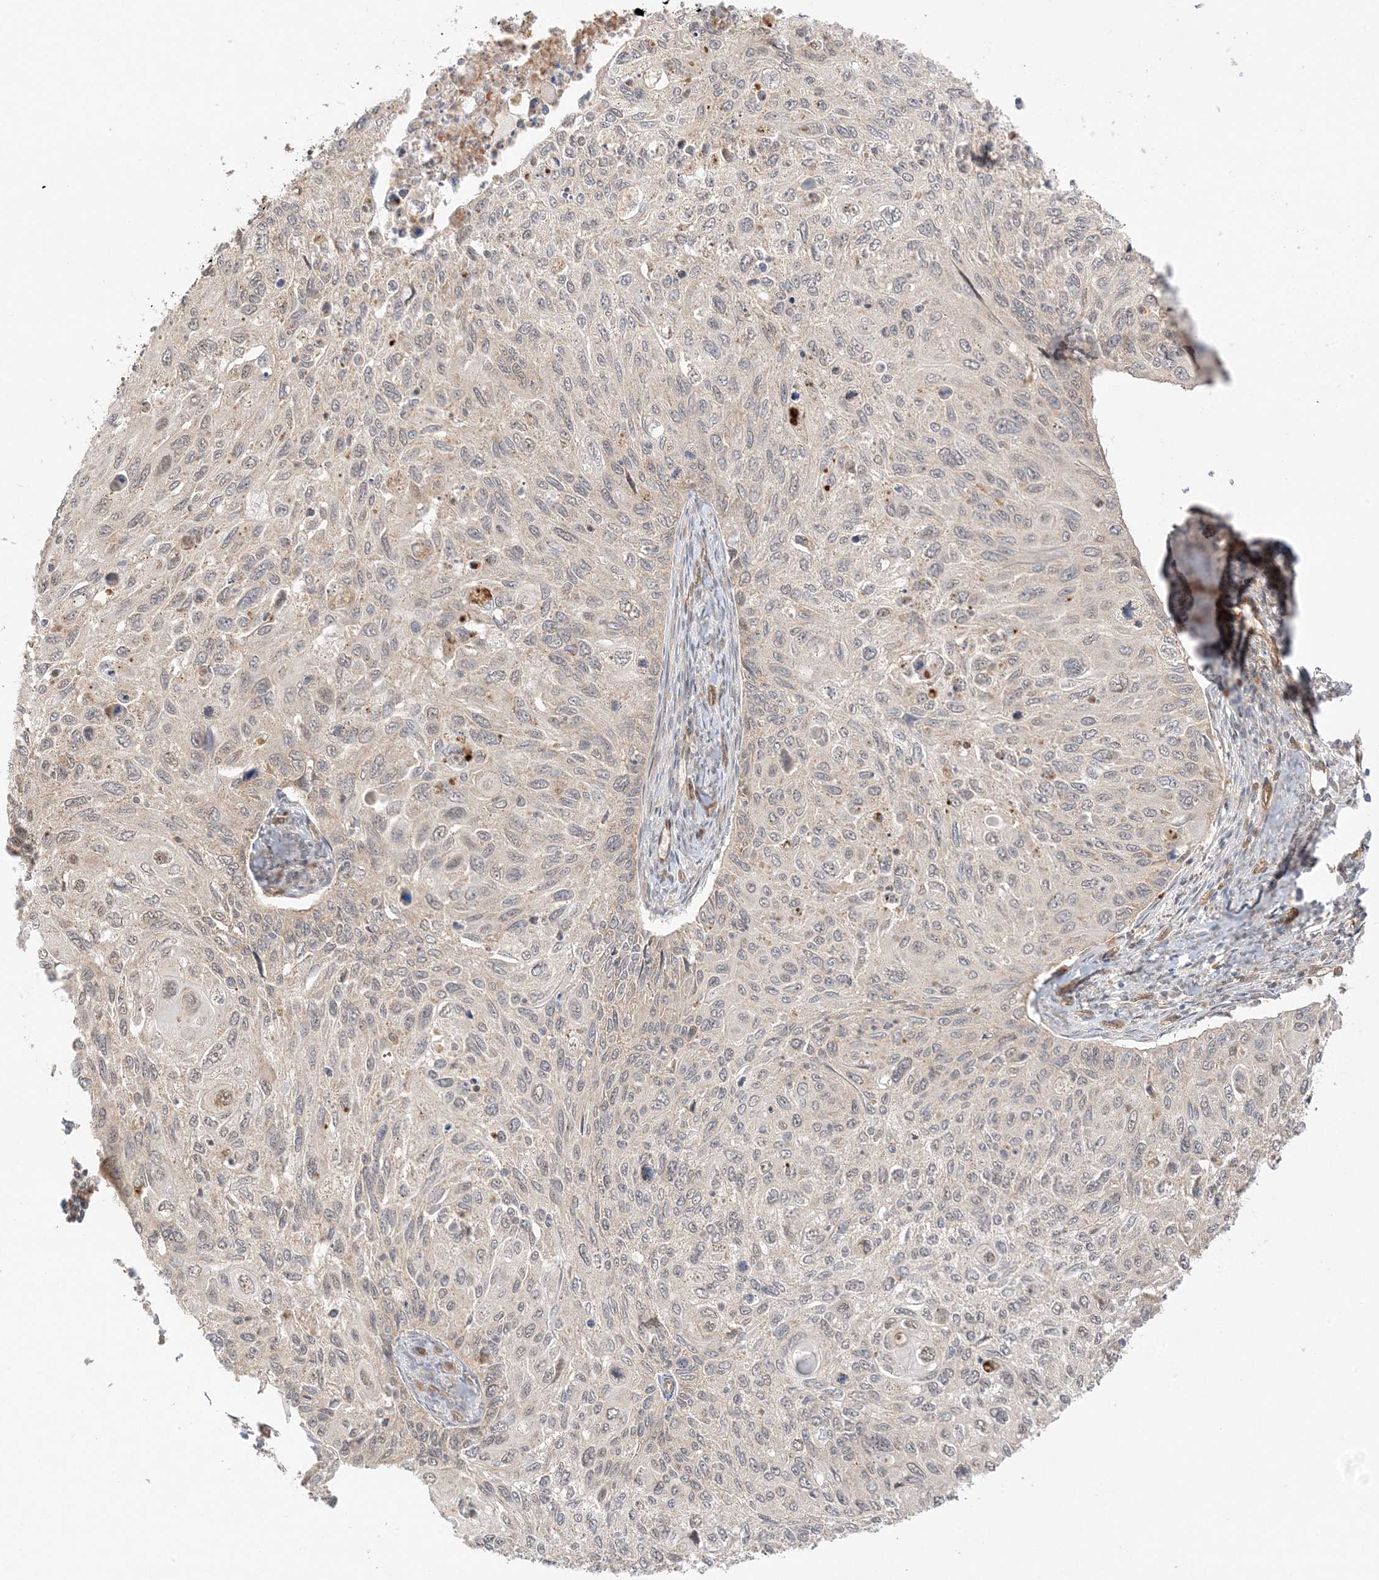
{"staining": {"intensity": "negative", "quantity": "none", "location": "none"}, "tissue": "cervical cancer", "cell_type": "Tumor cells", "image_type": "cancer", "snomed": [{"axis": "morphology", "description": "Squamous cell carcinoma, NOS"}, {"axis": "topography", "description": "Cervix"}], "caption": "Immunohistochemical staining of squamous cell carcinoma (cervical) exhibits no significant staining in tumor cells.", "gene": "UBAP2L", "patient": {"sex": "female", "age": 70}}